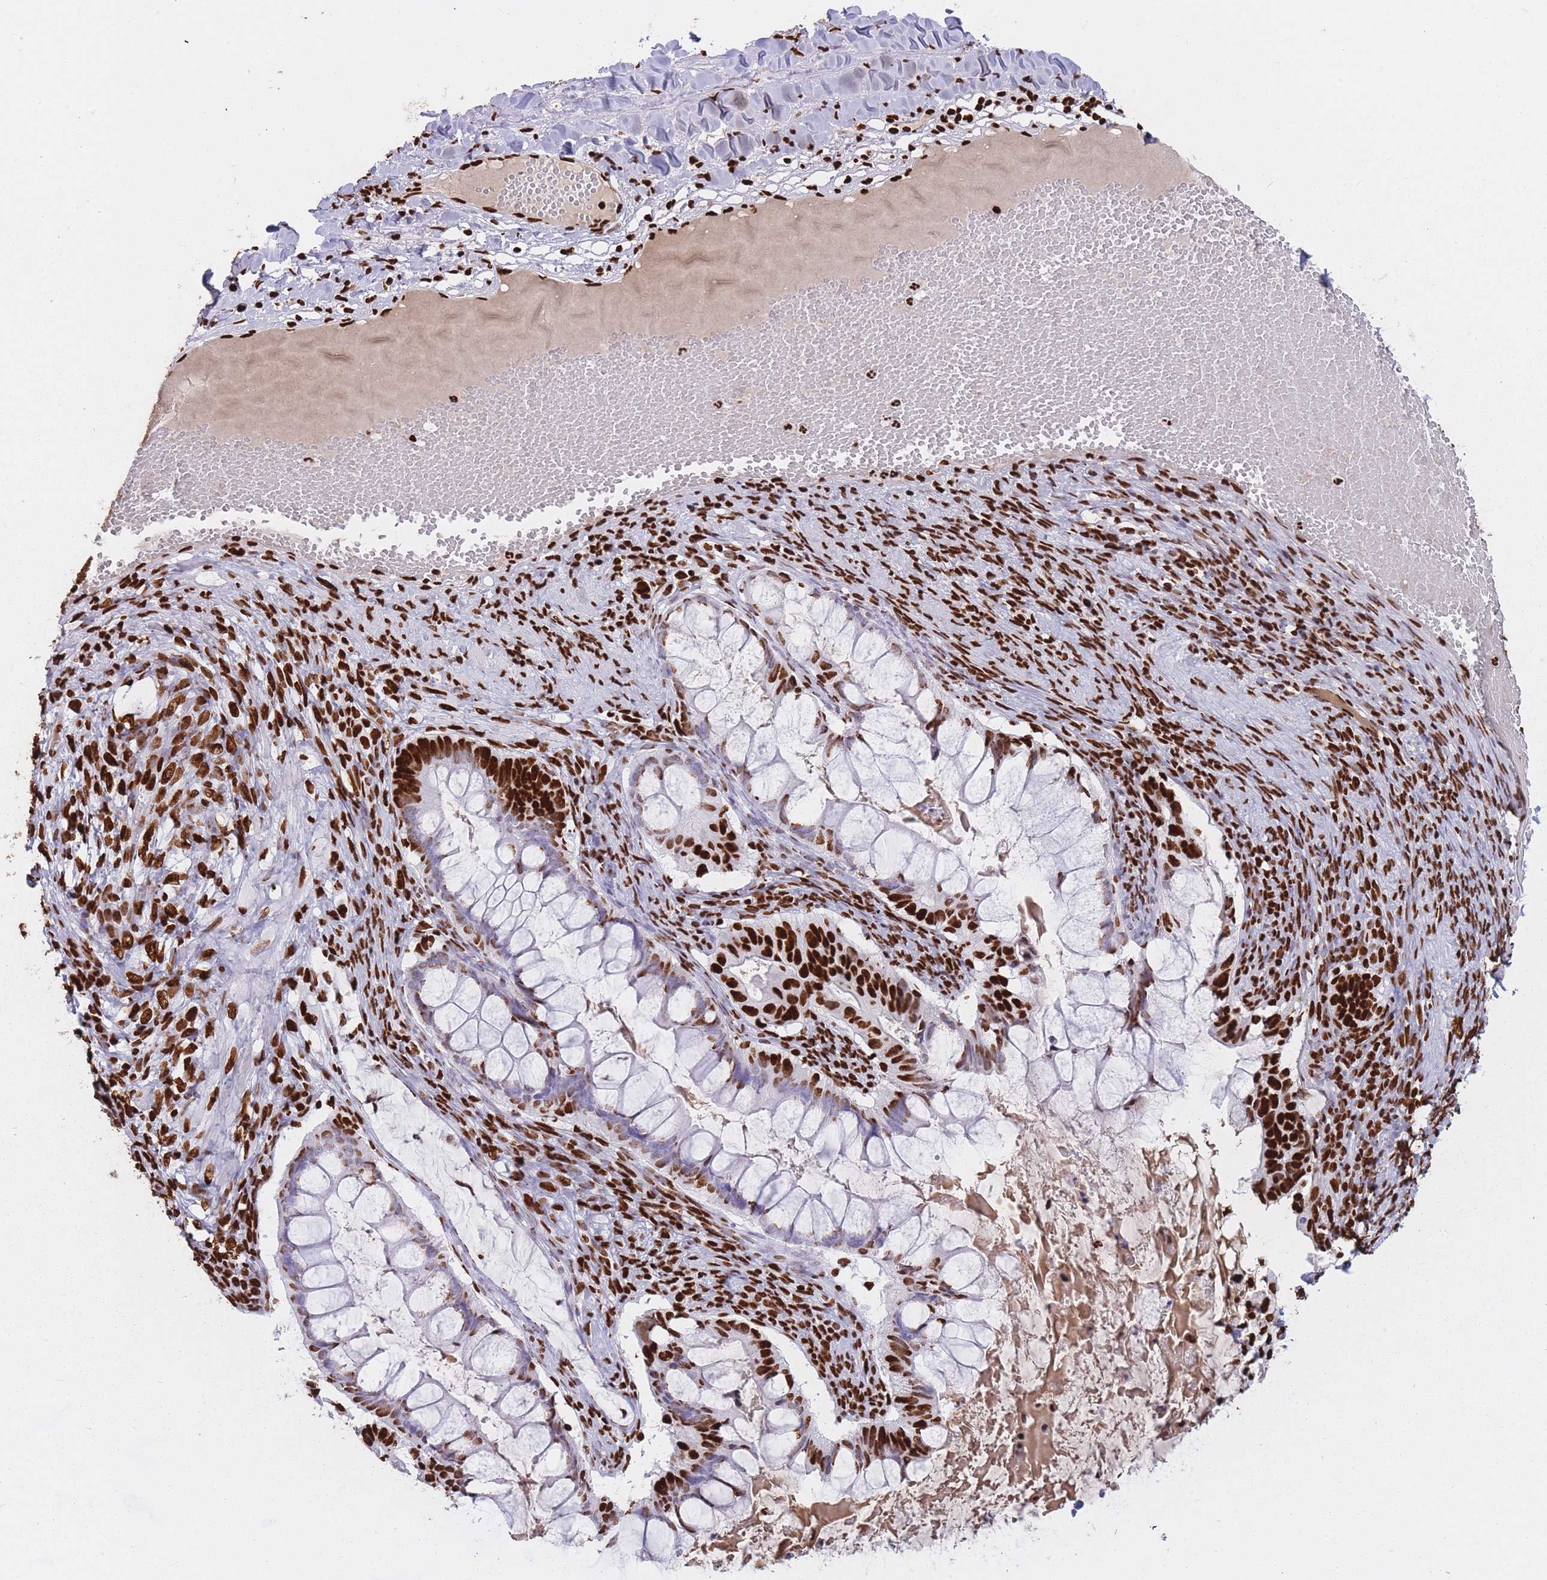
{"staining": {"intensity": "strong", "quantity": "25%-75%", "location": "nuclear"}, "tissue": "ovarian cancer", "cell_type": "Tumor cells", "image_type": "cancer", "snomed": [{"axis": "morphology", "description": "Cystadenocarcinoma, mucinous, NOS"}, {"axis": "topography", "description": "Ovary"}], "caption": "The histopathology image reveals a brown stain indicating the presence of a protein in the nuclear of tumor cells in ovarian cancer (mucinous cystadenocarcinoma).", "gene": "HNRNPUL1", "patient": {"sex": "female", "age": 61}}